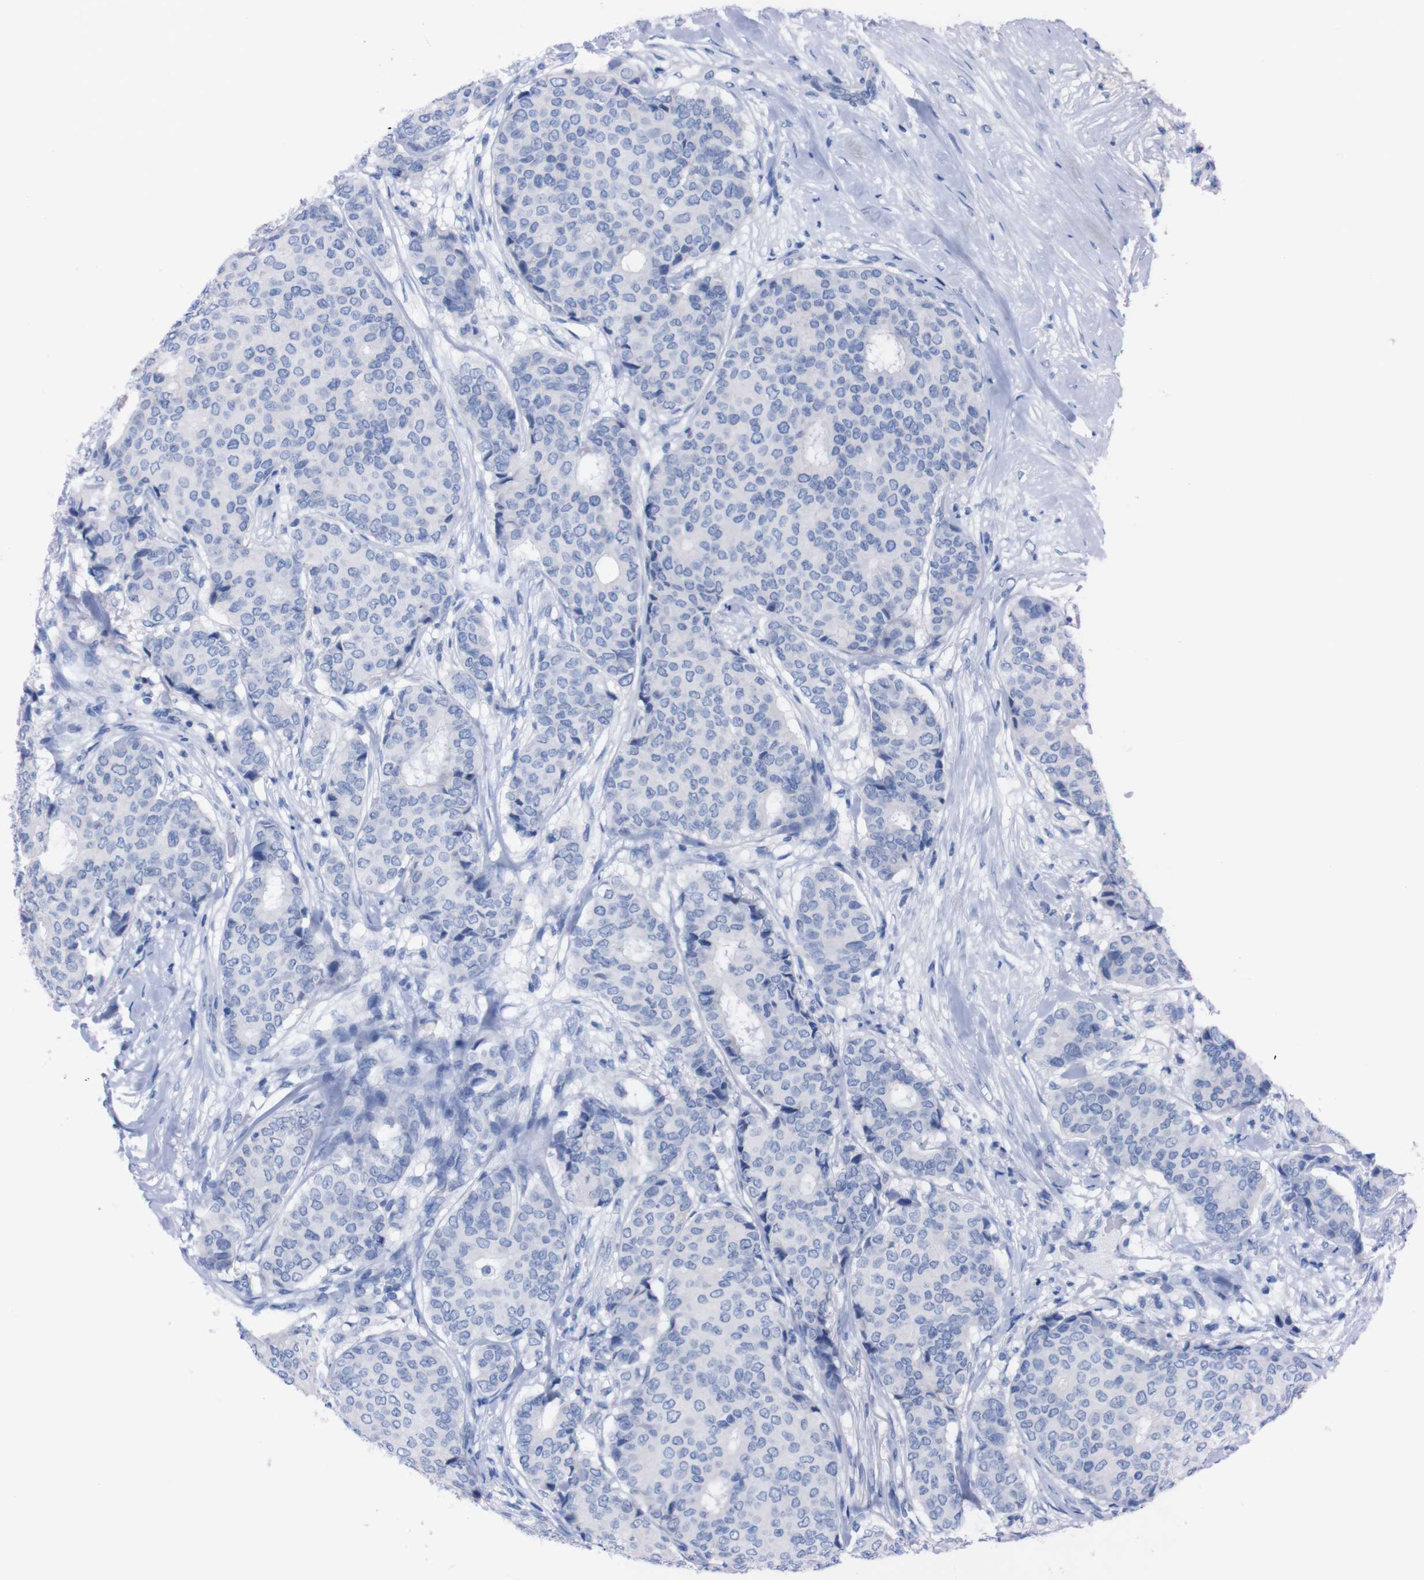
{"staining": {"intensity": "negative", "quantity": "none", "location": "none"}, "tissue": "breast cancer", "cell_type": "Tumor cells", "image_type": "cancer", "snomed": [{"axis": "morphology", "description": "Duct carcinoma"}, {"axis": "topography", "description": "Breast"}], "caption": "Tumor cells show no significant protein staining in invasive ductal carcinoma (breast).", "gene": "TMEM243", "patient": {"sex": "female", "age": 75}}